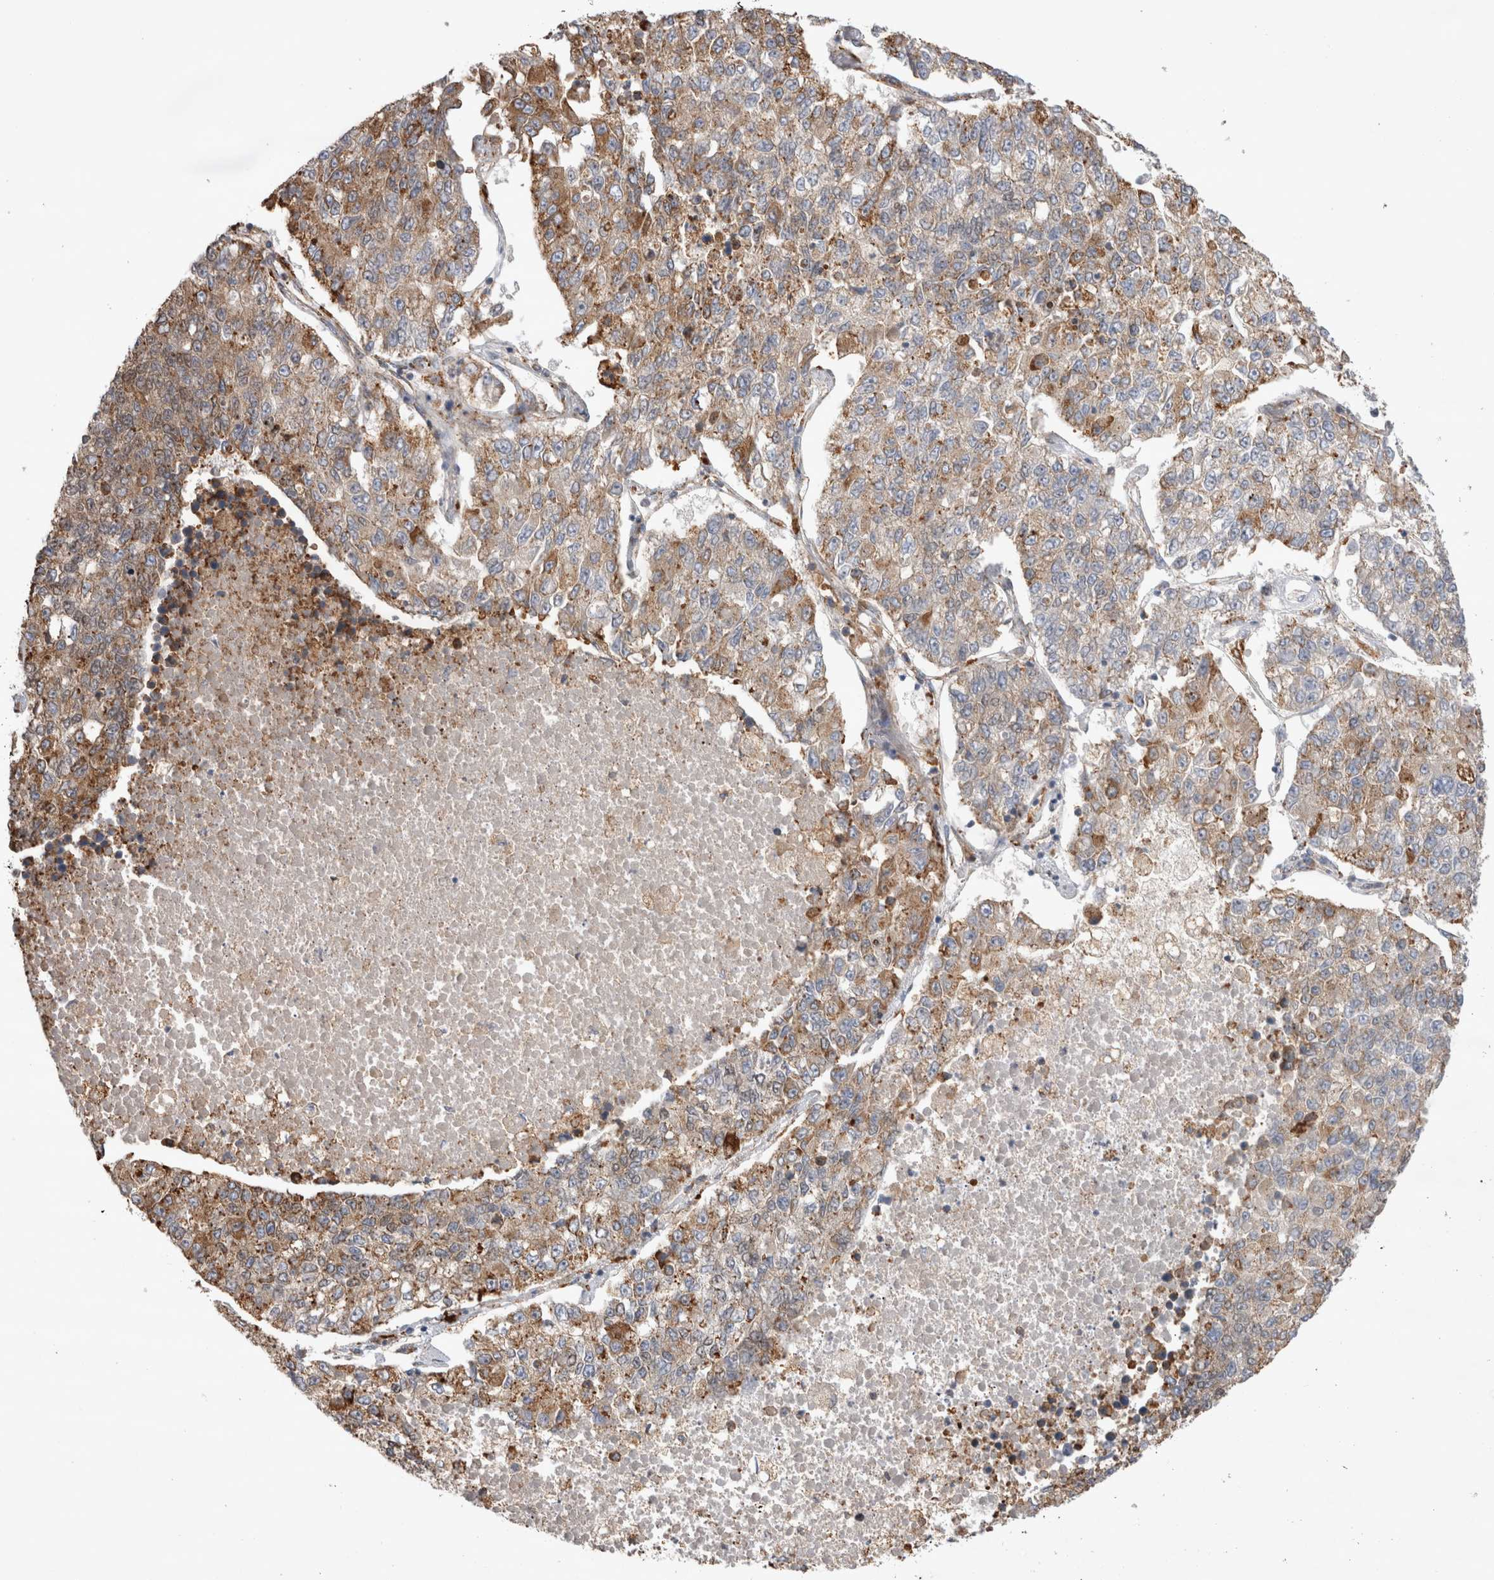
{"staining": {"intensity": "moderate", "quantity": "25%-75%", "location": "cytoplasmic/membranous"}, "tissue": "lung cancer", "cell_type": "Tumor cells", "image_type": "cancer", "snomed": [{"axis": "morphology", "description": "Adenocarcinoma, NOS"}, {"axis": "topography", "description": "Lung"}], "caption": "Adenocarcinoma (lung) stained for a protein displays moderate cytoplasmic/membranous positivity in tumor cells. The staining is performed using DAB (3,3'-diaminobenzidine) brown chromogen to label protein expression. The nuclei are counter-stained blue using hematoxylin.", "gene": "PDCD10", "patient": {"sex": "male", "age": 49}}